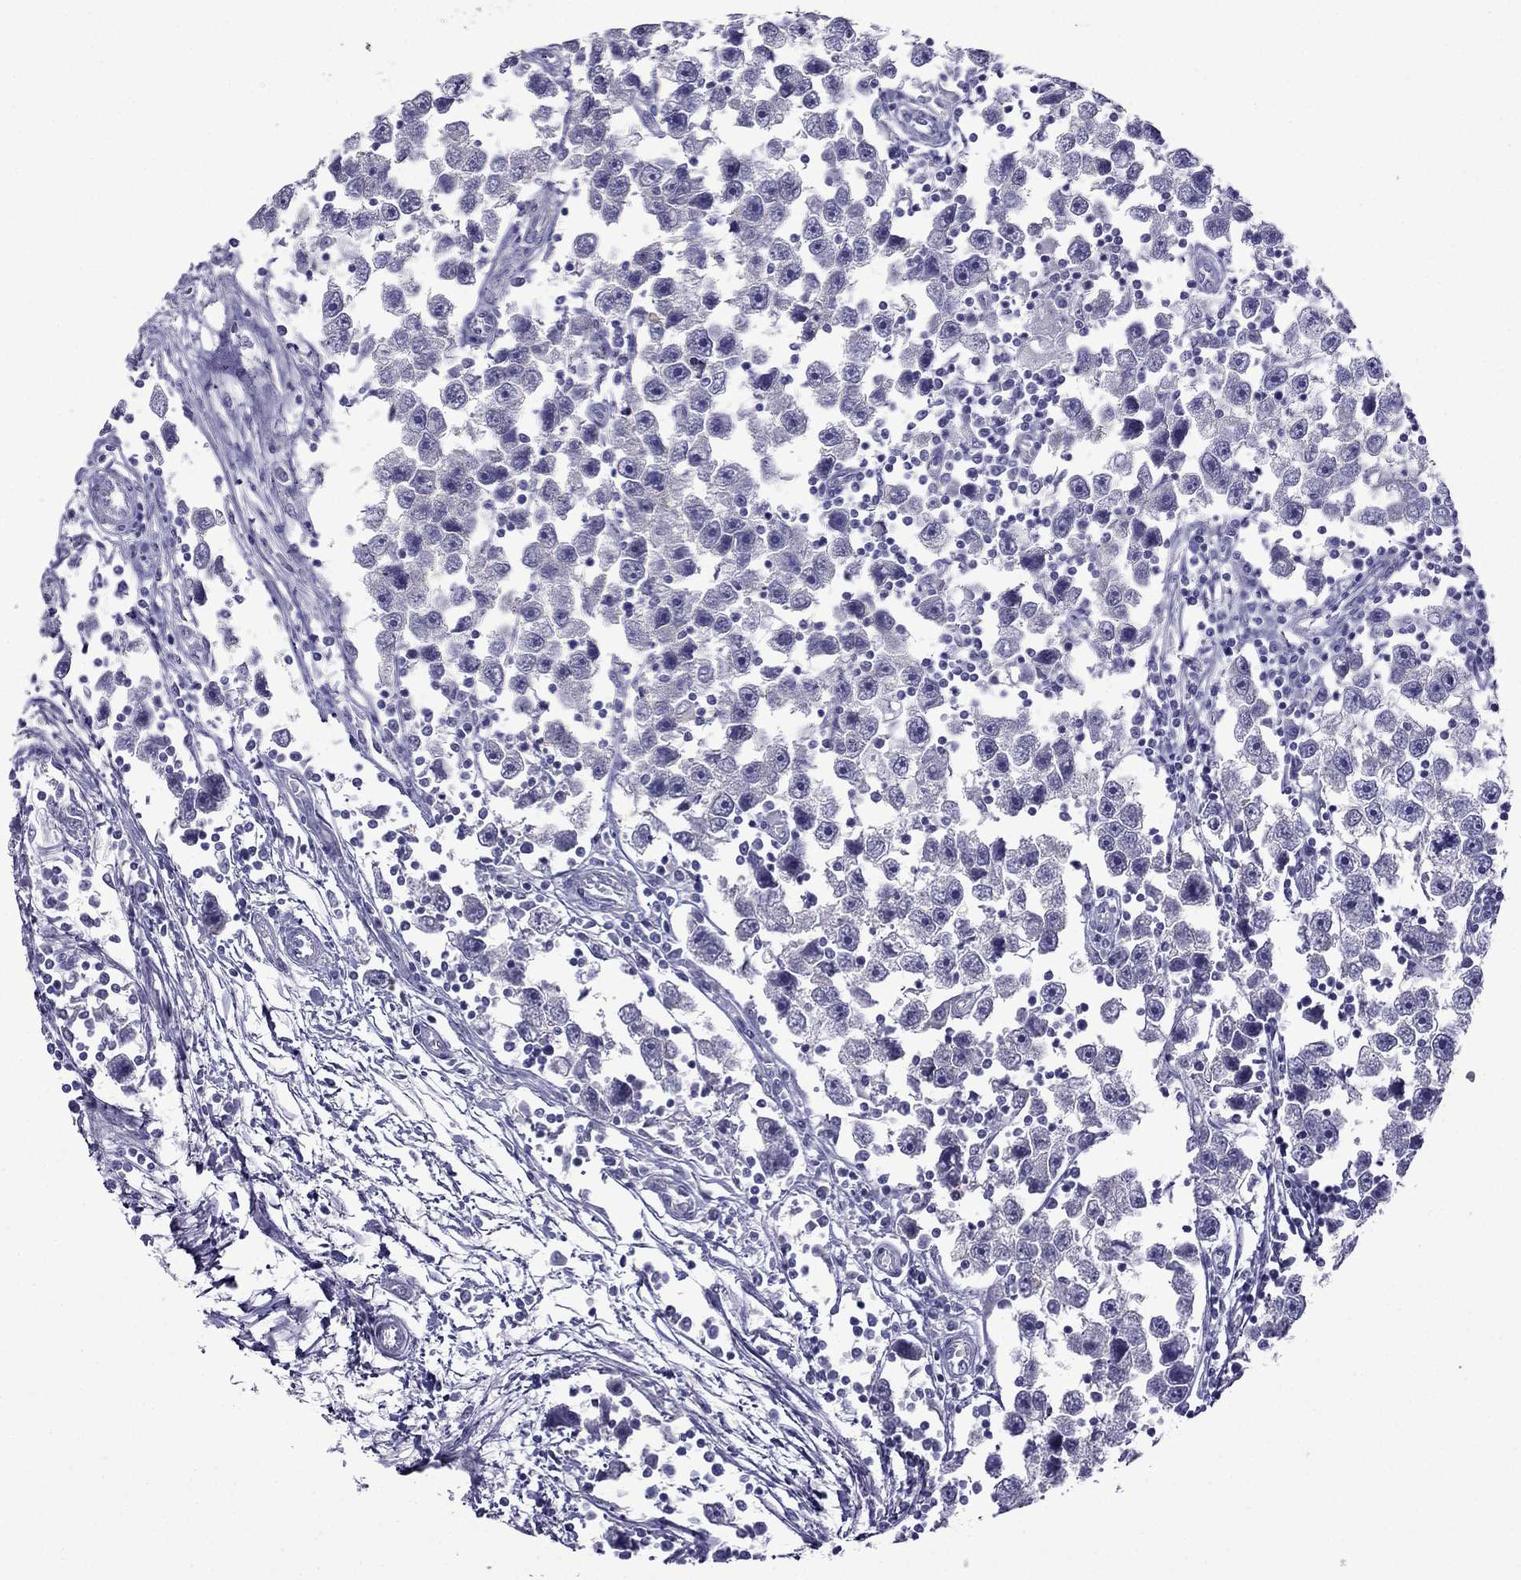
{"staining": {"intensity": "negative", "quantity": "none", "location": "none"}, "tissue": "testis cancer", "cell_type": "Tumor cells", "image_type": "cancer", "snomed": [{"axis": "morphology", "description": "Seminoma, NOS"}, {"axis": "topography", "description": "Testis"}], "caption": "Testis seminoma was stained to show a protein in brown. There is no significant positivity in tumor cells.", "gene": "SCNN1D", "patient": {"sex": "male", "age": 30}}